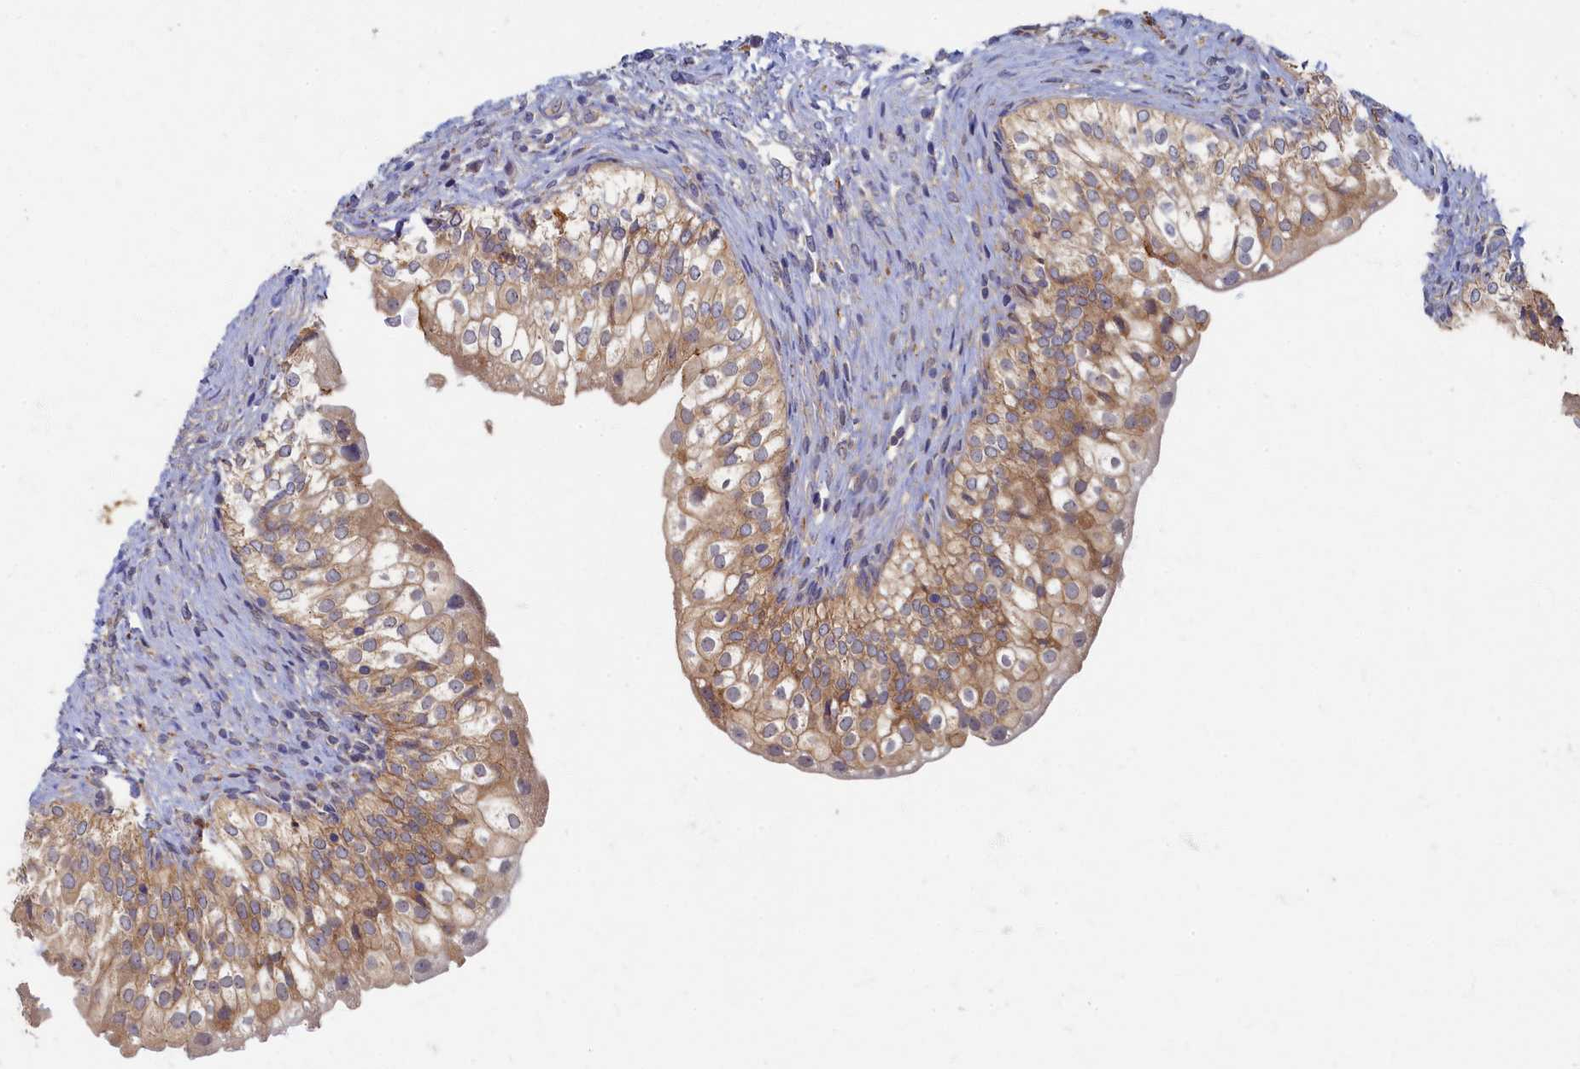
{"staining": {"intensity": "moderate", "quantity": ">75%", "location": "cytoplasmic/membranous"}, "tissue": "urinary bladder", "cell_type": "Urothelial cells", "image_type": "normal", "snomed": [{"axis": "morphology", "description": "Normal tissue, NOS"}, {"axis": "topography", "description": "Urinary bladder"}], "caption": "Urothelial cells show medium levels of moderate cytoplasmic/membranous positivity in approximately >75% of cells in unremarkable human urinary bladder.", "gene": "PSMG2", "patient": {"sex": "male", "age": 55}}